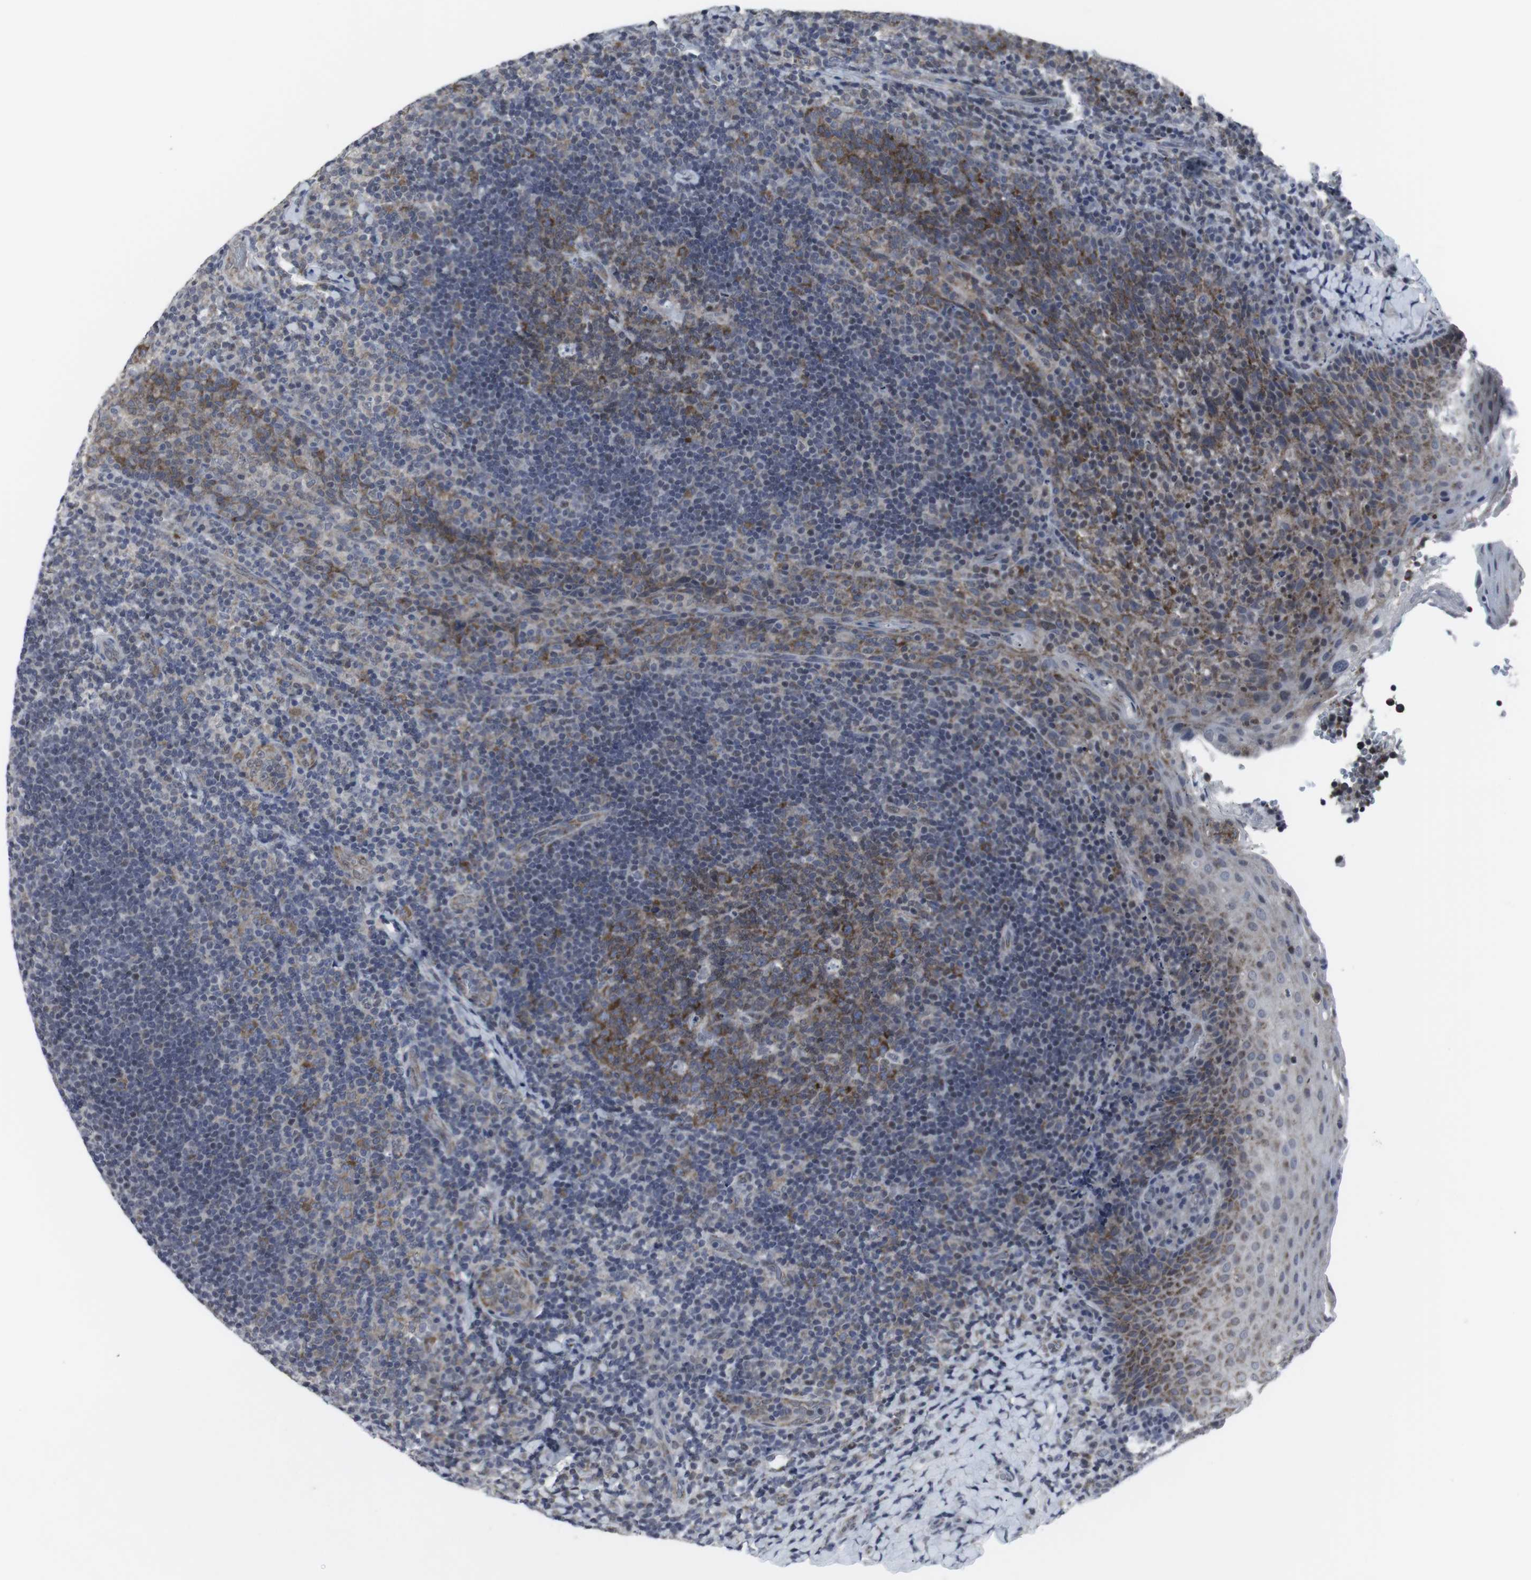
{"staining": {"intensity": "moderate", "quantity": "25%-75%", "location": "cytoplasmic/membranous"}, "tissue": "tonsil", "cell_type": "Germinal center cells", "image_type": "normal", "snomed": [{"axis": "morphology", "description": "Normal tissue, NOS"}, {"axis": "topography", "description": "Tonsil"}], "caption": "Immunohistochemistry histopathology image of normal human tonsil stained for a protein (brown), which displays medium levels of moderate cytoplasmic/membranous staining in approximately 25%-75% of germinal center cells.", "gene": "GEMIN2", "patient": {"sex": "male", "age": 17}}